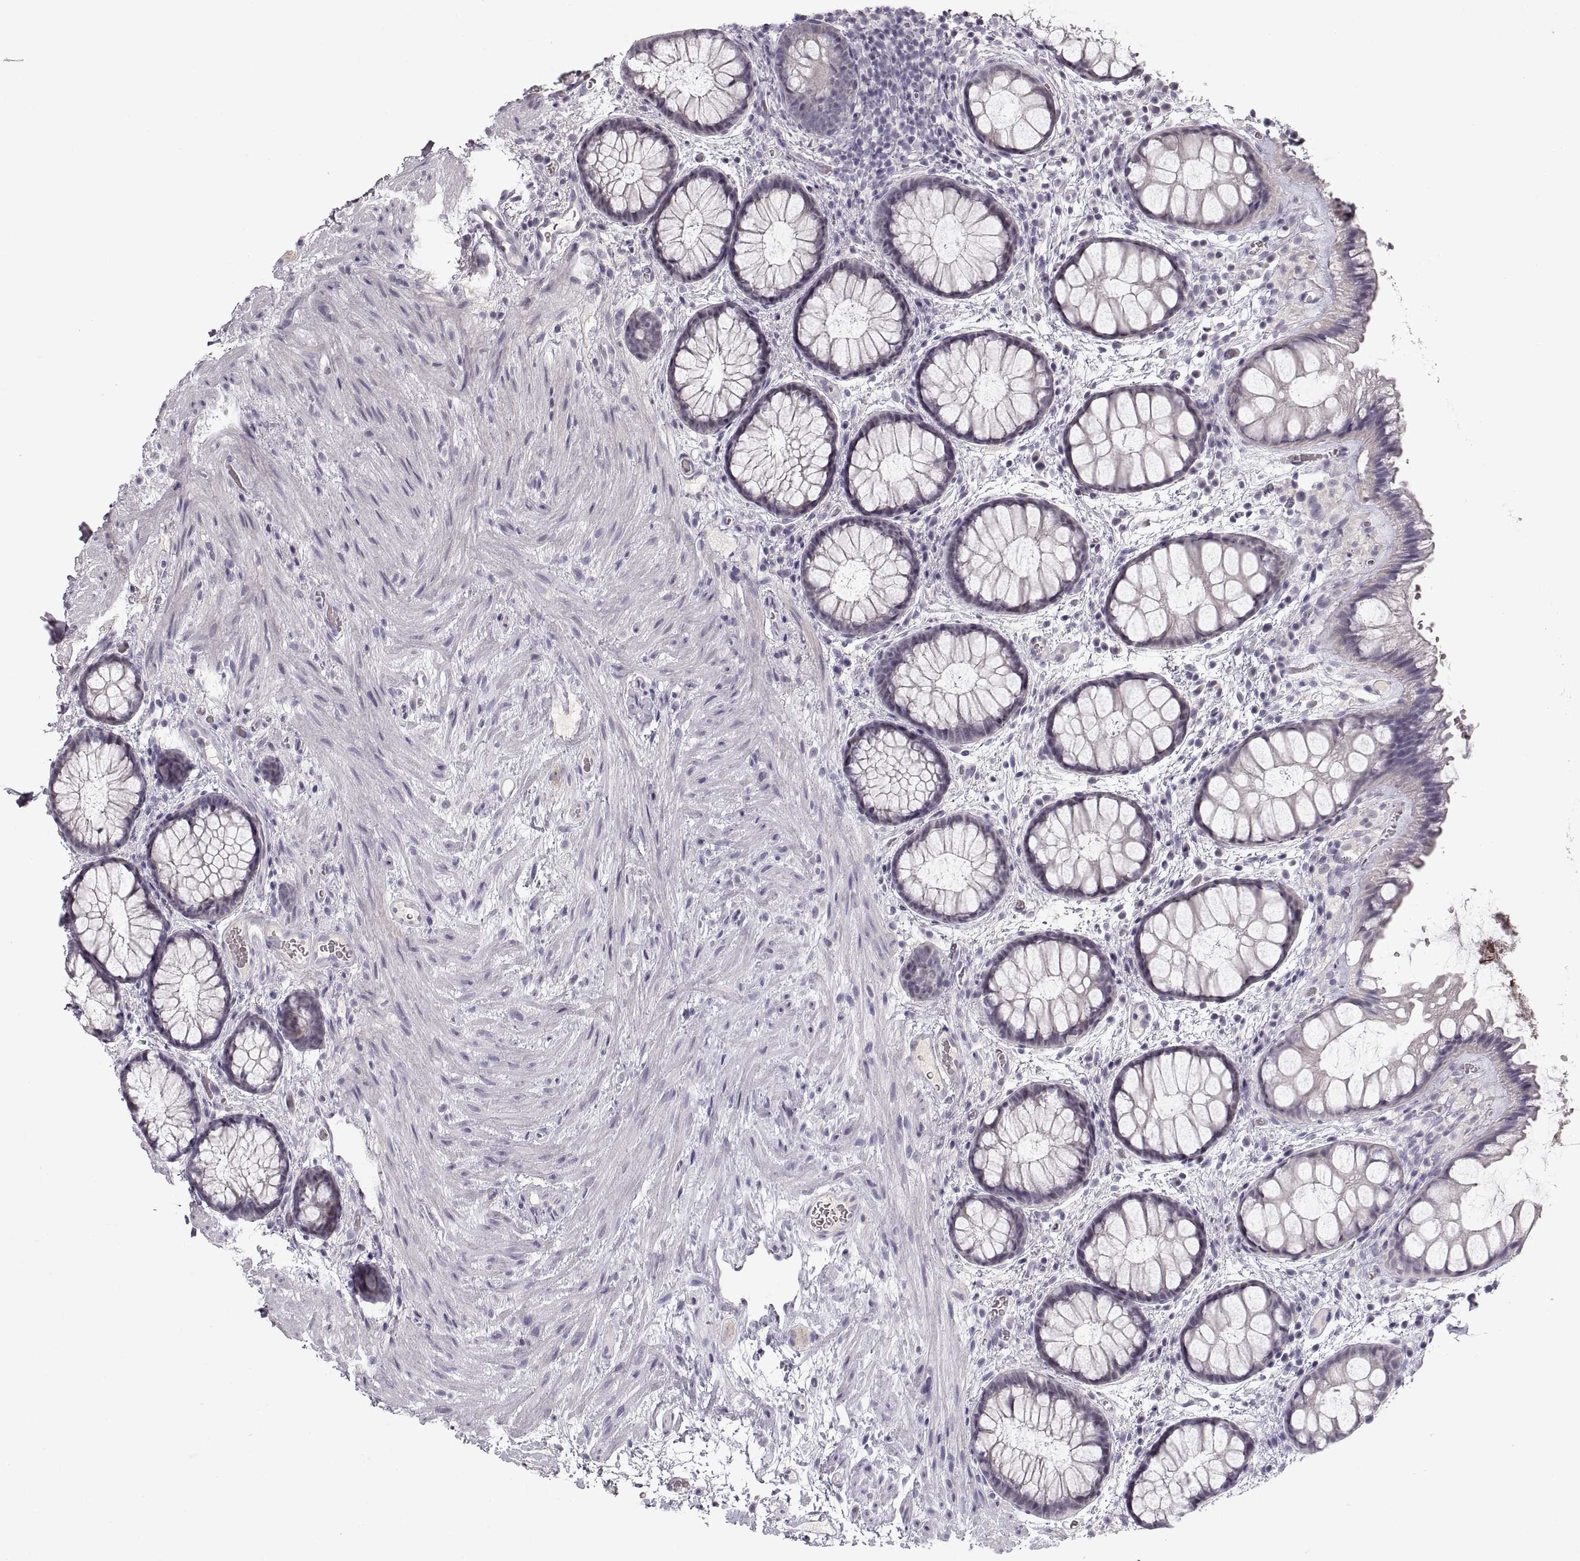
{"staining": {"intensity": "negative", "quantity": "none", "location": "none"}, "tissue": "rectum", "cell_type": "Glandular cells", "image_type": "normal", "snomed": [{"axis": "morphology", "description": "Normal tissue, NOS"}, {"axis": "topography", "description": "Rectum"}], "caption": "High magnification brightfield microscopy of benign rectum stained with DAB (3,3'-diaminobenzidine) (brown) and counterstained with hematoxylin (blue): glandular cells show no significant staining.", "gene": "PCSK2", "patient": {"sex": "female", "age": 62}}